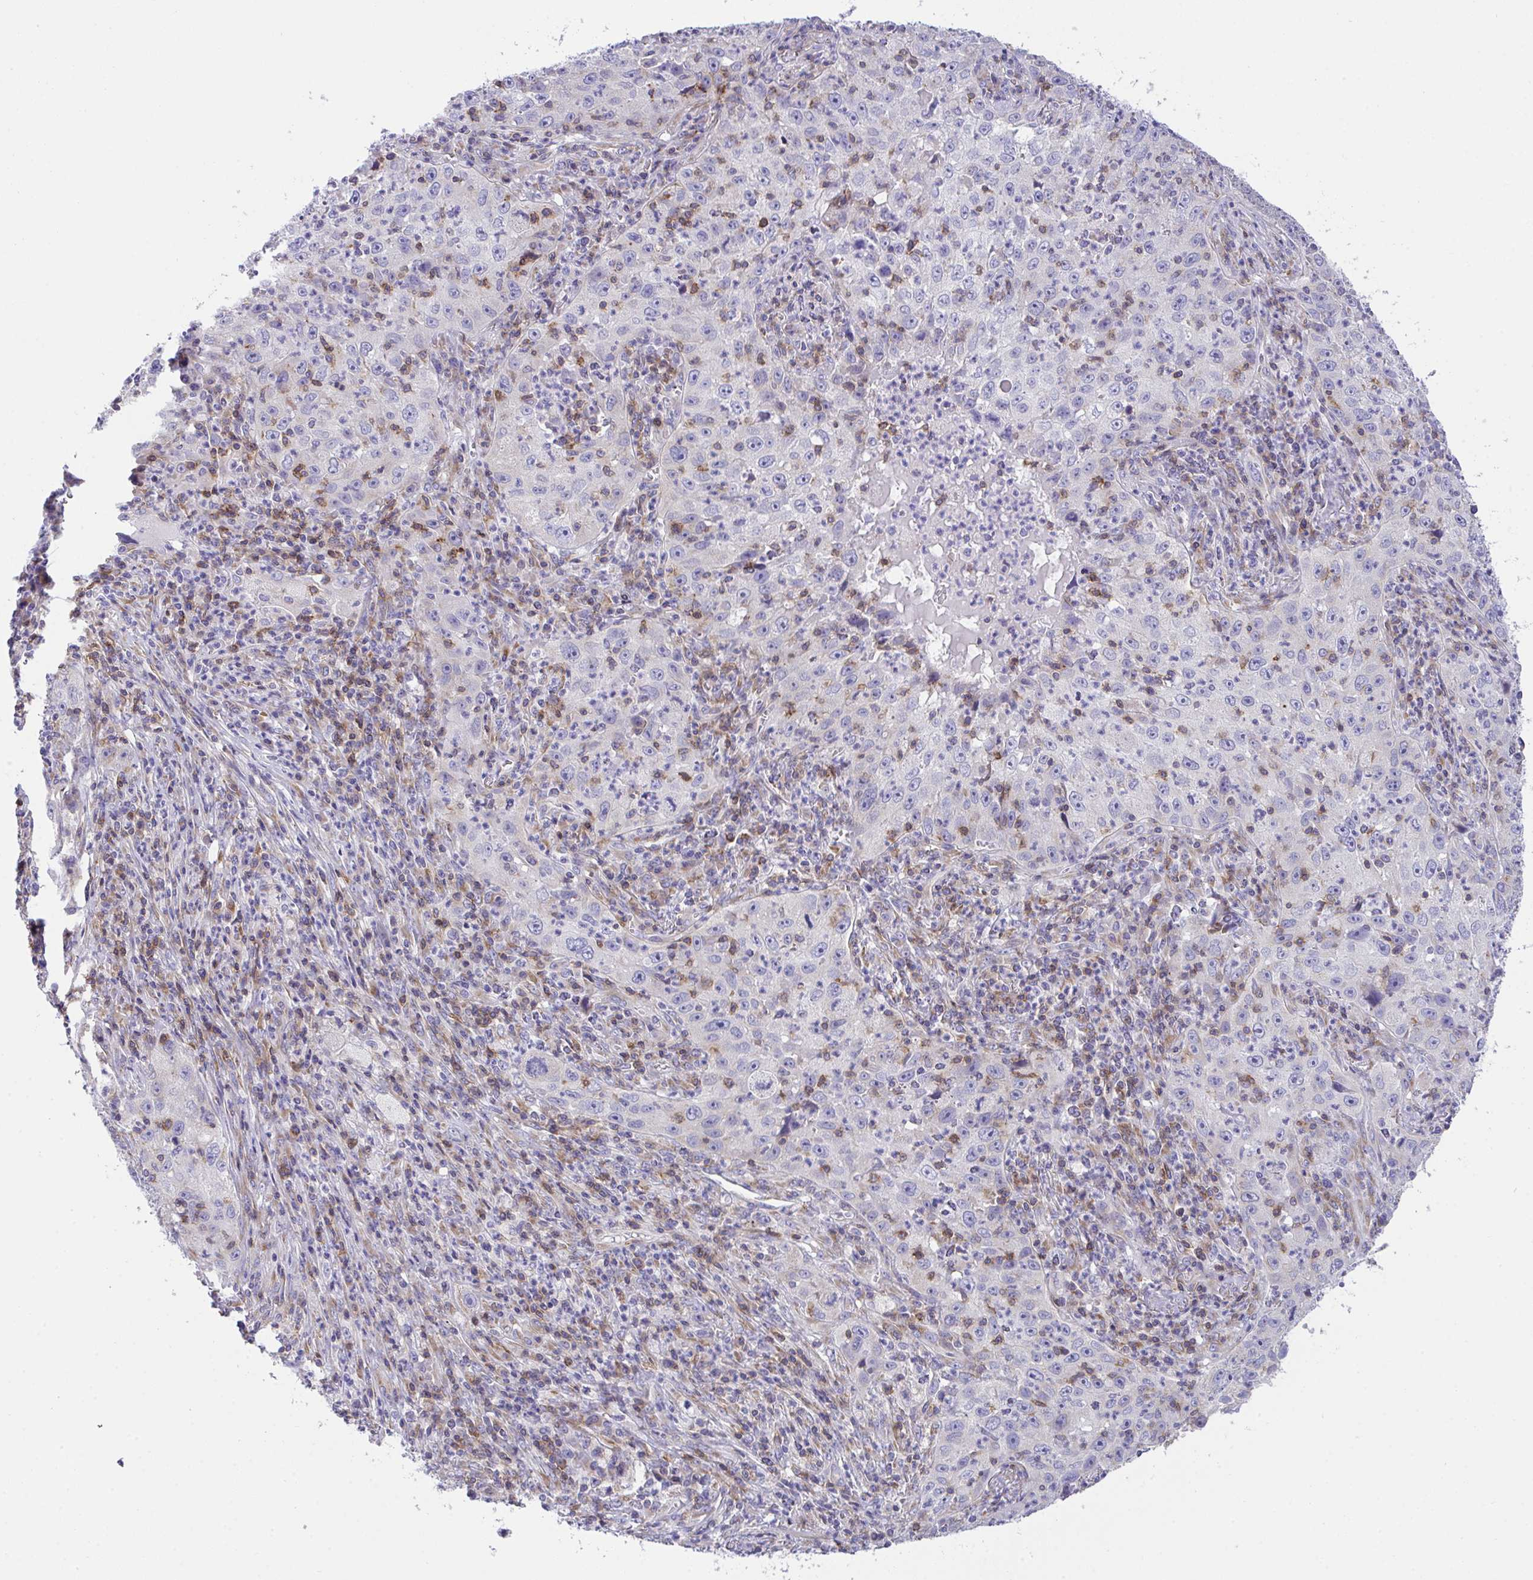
{"staining": {"intensity": "negative", "quantity": "none", "location": "none"}, "tissue": "lung cancer", "cell_type": "Tumor cells", "image_type": "cancer", "snomed": [{"axis": "morphology", "description": "Squamous cell carcinoma, NOS"}, {"axis": "topography", "description": "Lung"}], "caption": "Tumor cells show no significant protein positivity in lung cancer.", "gene": "MIA3", "patient": {"sex": "male", "age": 71}}